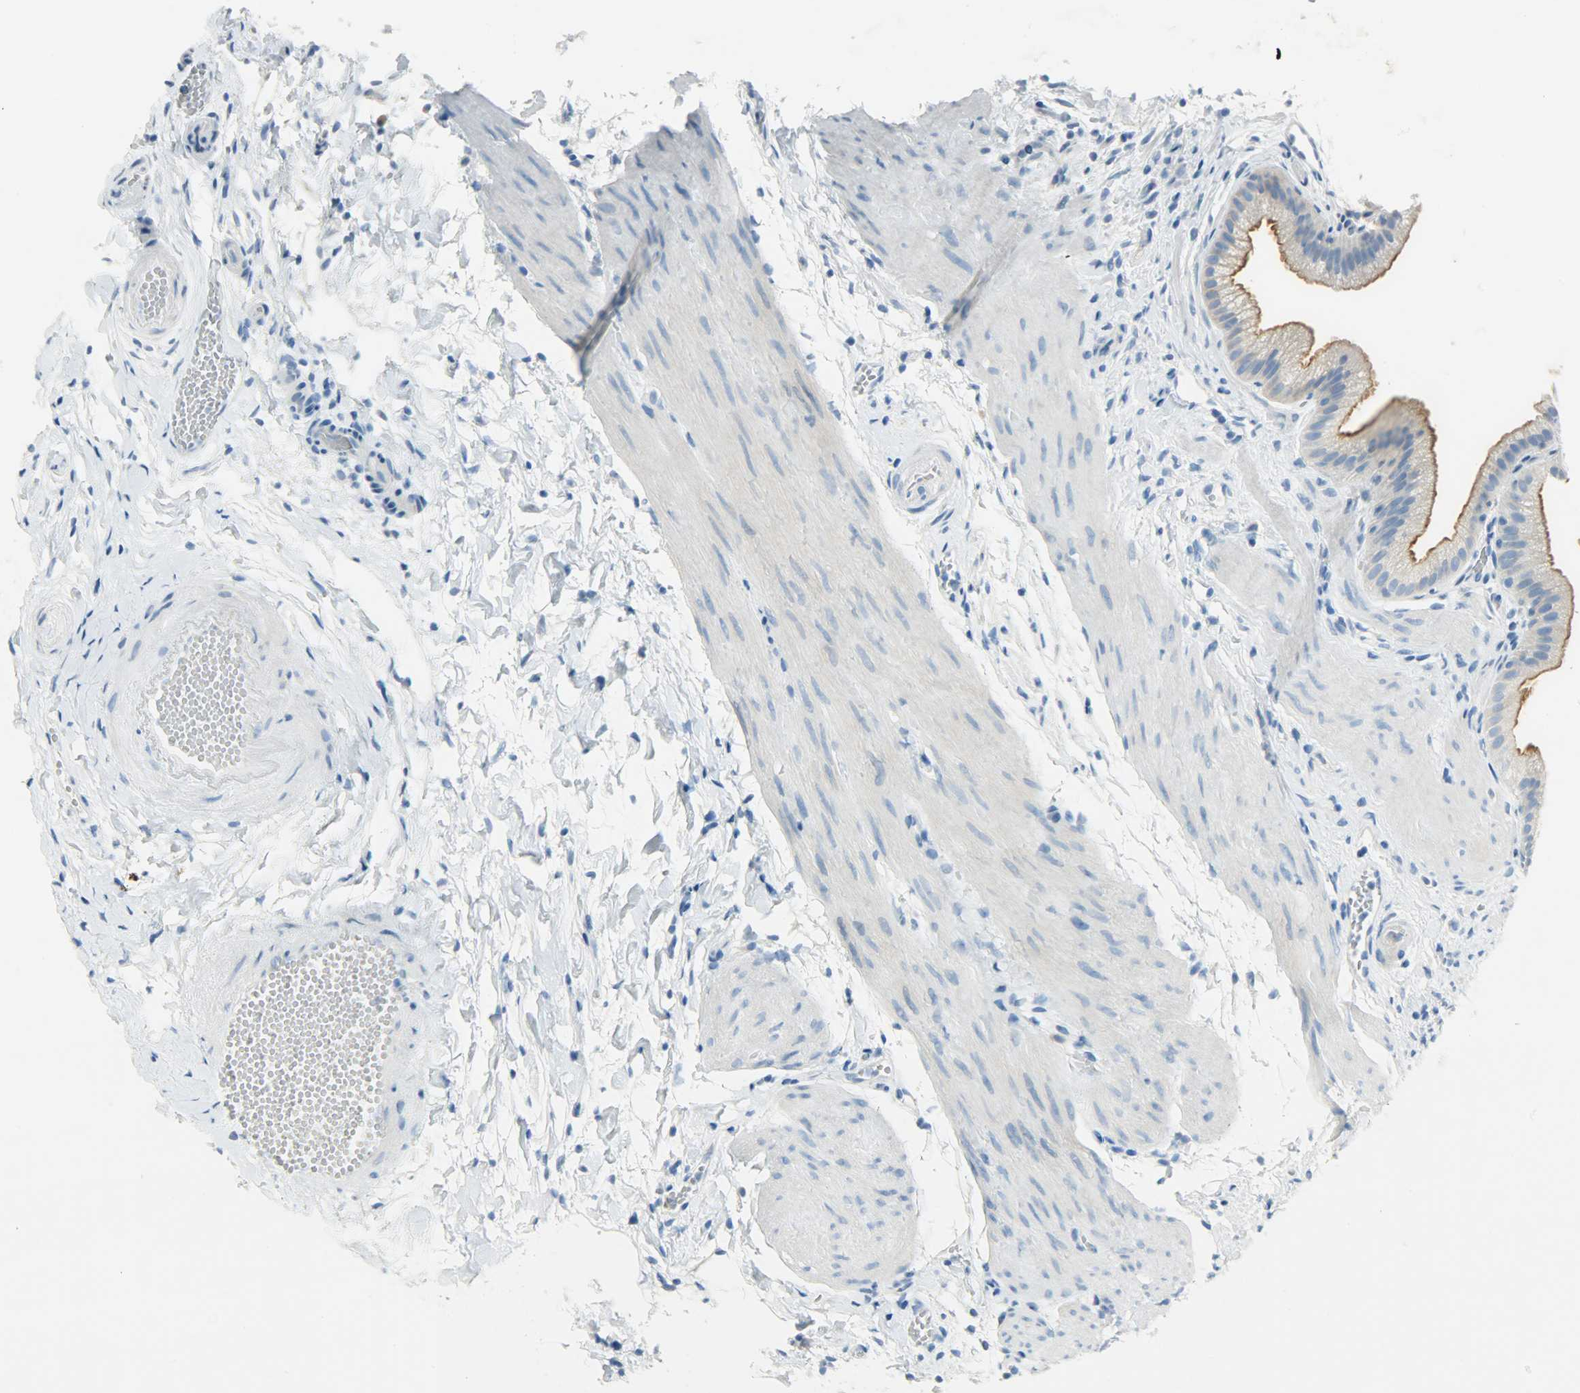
{"staining": {"intensity": "strong", "quantity": ">75%", "location": "cytoplasmic/membranous"}, "tissue": "gallbladder", "cell_type": "Glandular cells", "image_type": "normal", "snomed": [{"axis": "morphology", "description": "Normal tissue, NOS"}, {"axis": "topography", "description": "Gallbladder"}], "caption": "Immunohistochemical staining of unremarkable gallbladder demonstrates >75% levels of strong cytoplasmic/membranous protein staining in approximately >75% of glandular cells.", "gene": "PROM1", "patient": {"sex": "female", "age": 63}}